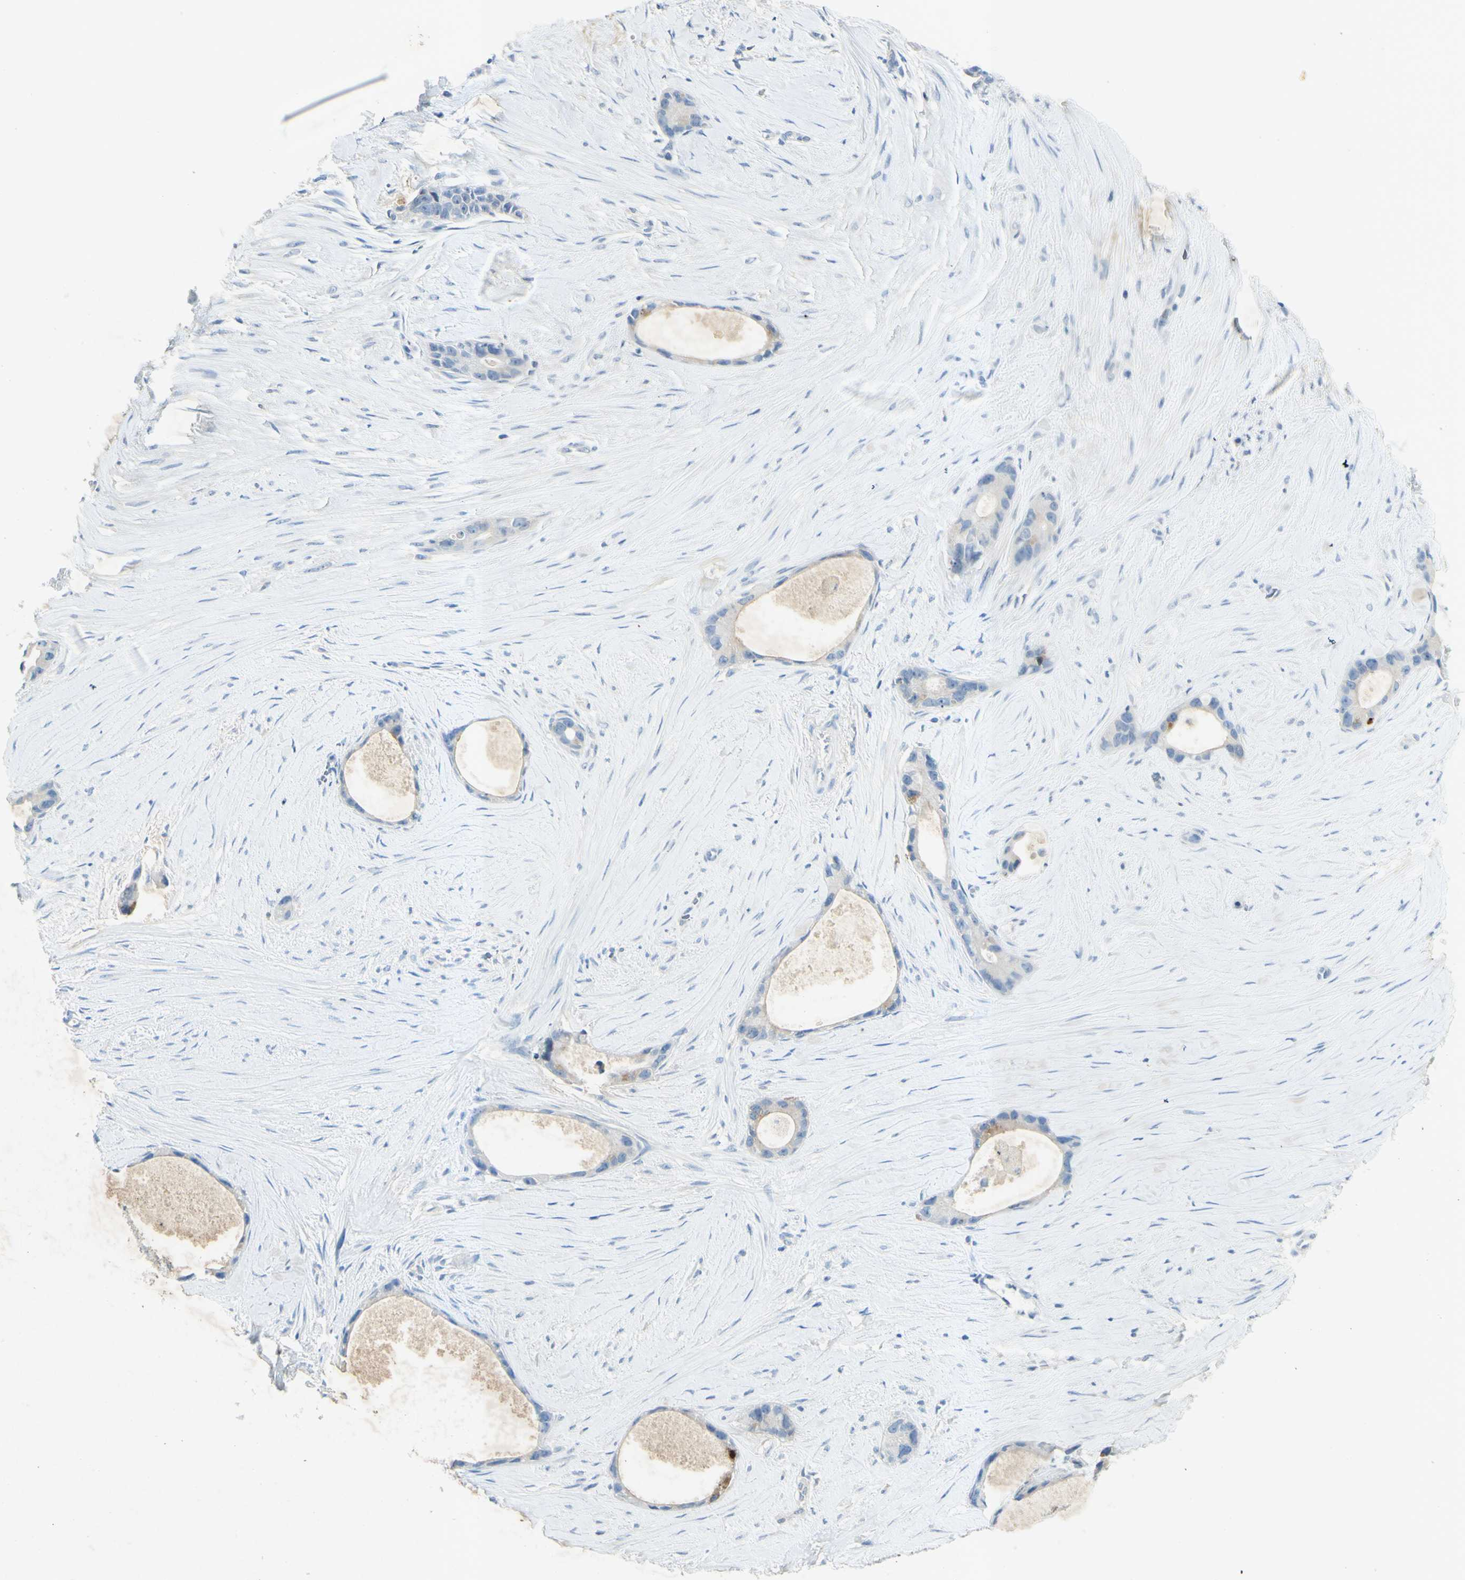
{"staining": {"intensity": "weak", "quantity": ">75%", "location": "cytoplasmic/membranous"}, "tissue": "liver cancer", "cell_type": "Tumor cells", "image_type": "cancer", "snomed": [{"axis": "morphology", "description": "Cholangiocarcinoma"}, {"axis": "topography", "description": "Liver"}], "caption": "An immunohistochemistry (IHC) image of neoplastic tissue is shown. Protein staining in brown highlights weak cytoplasmic/membranous positivity in liver cancer (cholangiocarcinoma) within tumor cells. The staining was performed using DAB (3,3'-diaminobenzidine) to visualize the protein expression in brown, while the nuclei were stained in blue with hematoxylin (Magnification: 20x).", "gene": "GDF15", "patient": {"sex": "female", "age": 55}}